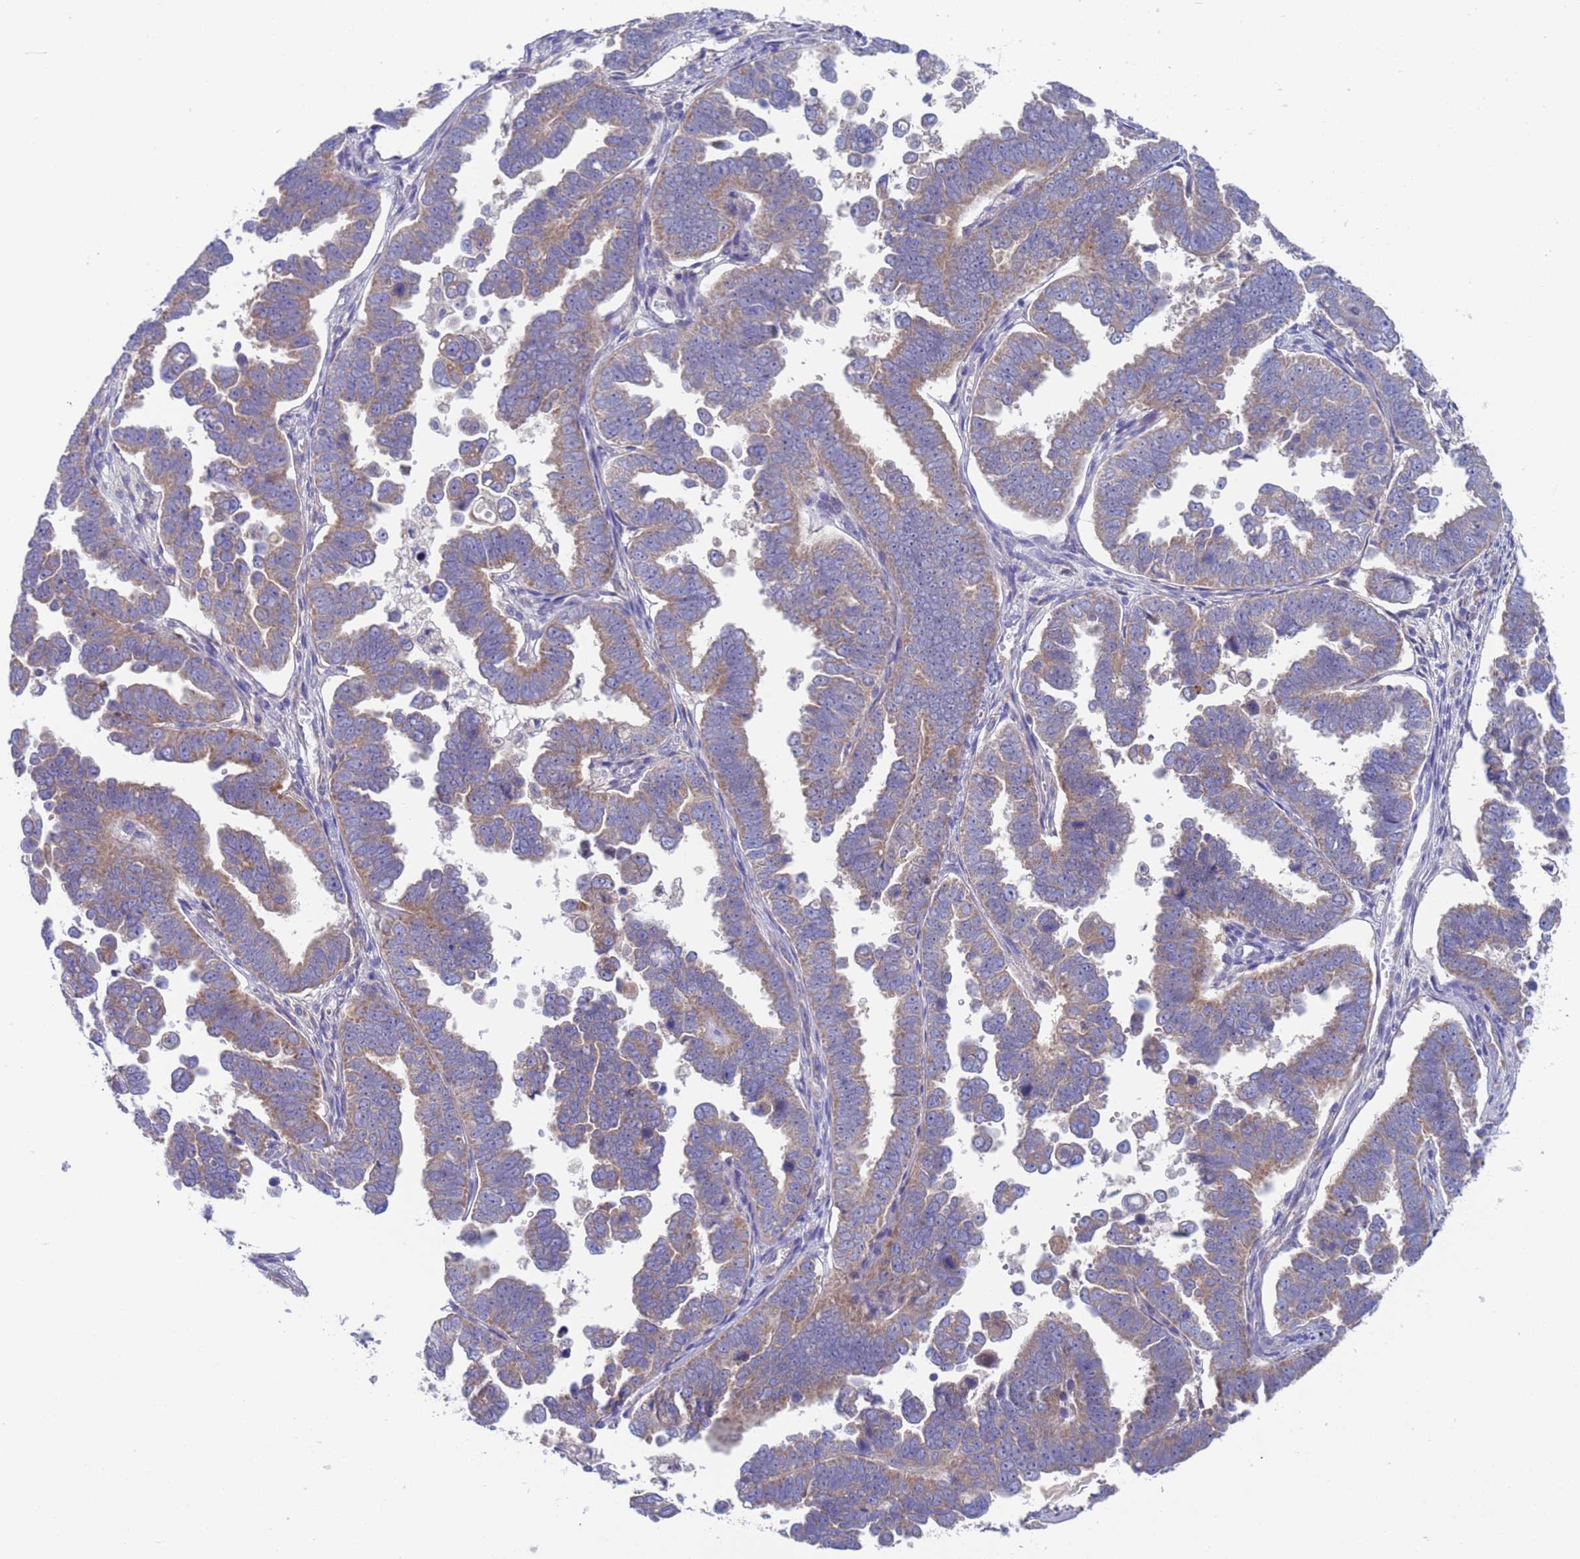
{"staining": {"intensity": "weak", "quantity": ">75%", "location": "cytoplasmic/membranous"}, "tissue": "endometrial cancer", "cell_type": "Tumor cells", "image_type": "cancer", "snomed": [{"axis": "morphology", "description": "Adenocarcinoma, NOS"}, {"axis": "topography", "description": "Endometrium"}], "caption": "Protein expression analysis of adenocarcinoma (endometrial) reveals weak cytoplasmic/membranous staining in approximately >75% of tumor cells. The staining is performed using DAB brown chromogen to label protein expression. The nuclei are counter-stained blue using hematoxylin.", "gene": "PET117", "patient": {"sex": "female", "age": 75}}